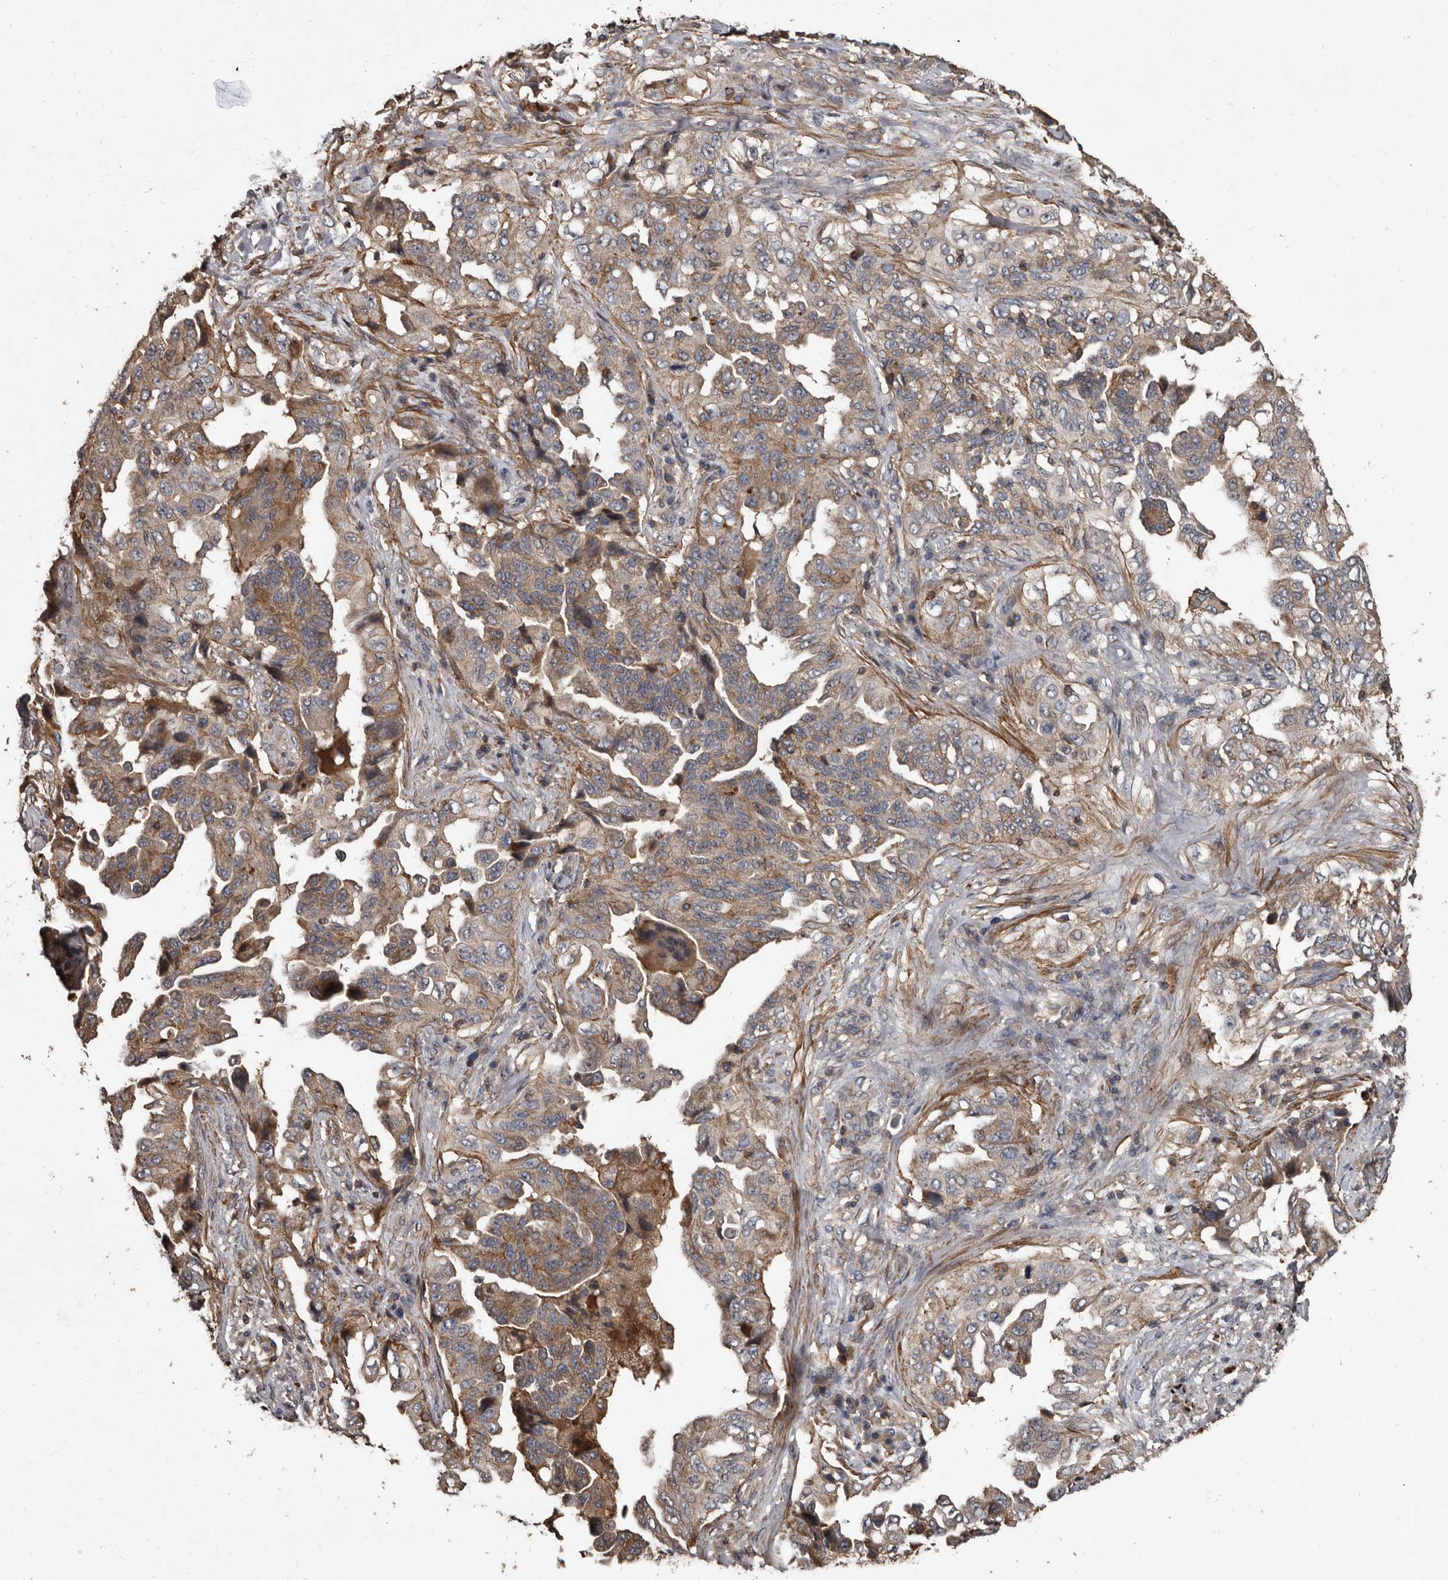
{"staining": {"intensity": "weak", "quantity": ">75%", "location": "cytoplasmic/membranous"}, "tissue": "lung cancer", "cell_type": "Tumor cells", "image_type": "cancer", "snomed": [{"axis": "morphology", "description": "Adenocarcinoma, NOS"}, {"axis": "topography", "description": "Lung"}], "caption": "Protein expression analysis of human lung cancer (adenocarcinoma) reveals weak cytoplasmic/membranous expression in about >75% of tumor cells. The protein is stained brown, and the nuclei are stained in blue (DAB (3,3'-diaminobenzidine) IHC with brightfield microscopy, high magnification).", "gene": "GREB1", "patient": {"sex": "female", "age": 51}}